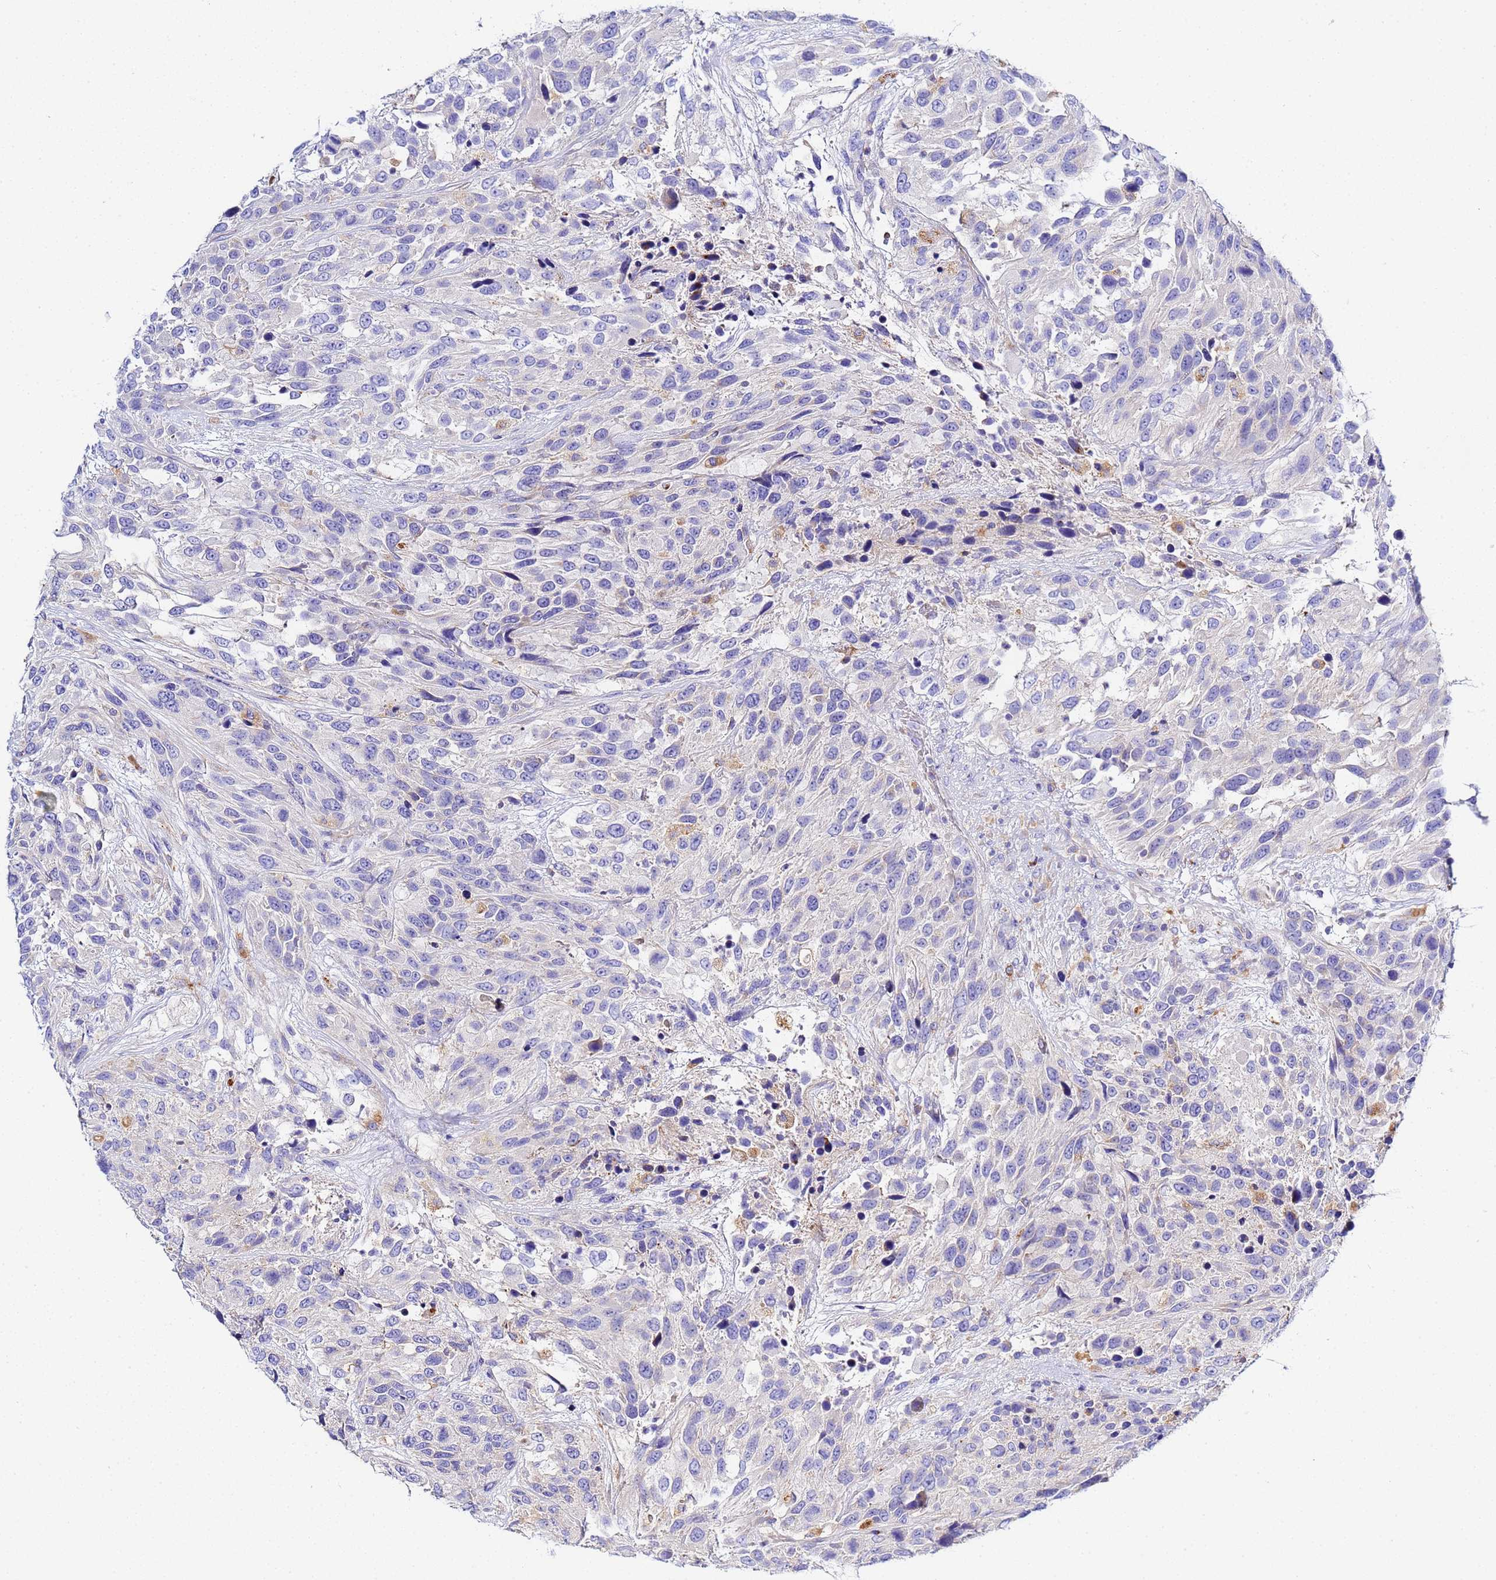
{"staining": {"intensity": "negative", "quantity": "none", "location": "none"}, "tissue": "urothelial cancer", "cell_type": "Tumor cells", "image_type": "cancer", "snomed": [{"axis": "morphology", "description": "Urothelial carcinoma, High grade"}, {"axis": "topography", "description": "Urinary bladder"}], "caption": "Tumor cells are negative for brown protein staining in urothelial cancer.", "gene": "VTI1B", "patient": {"sex": "female", "age": 70}}